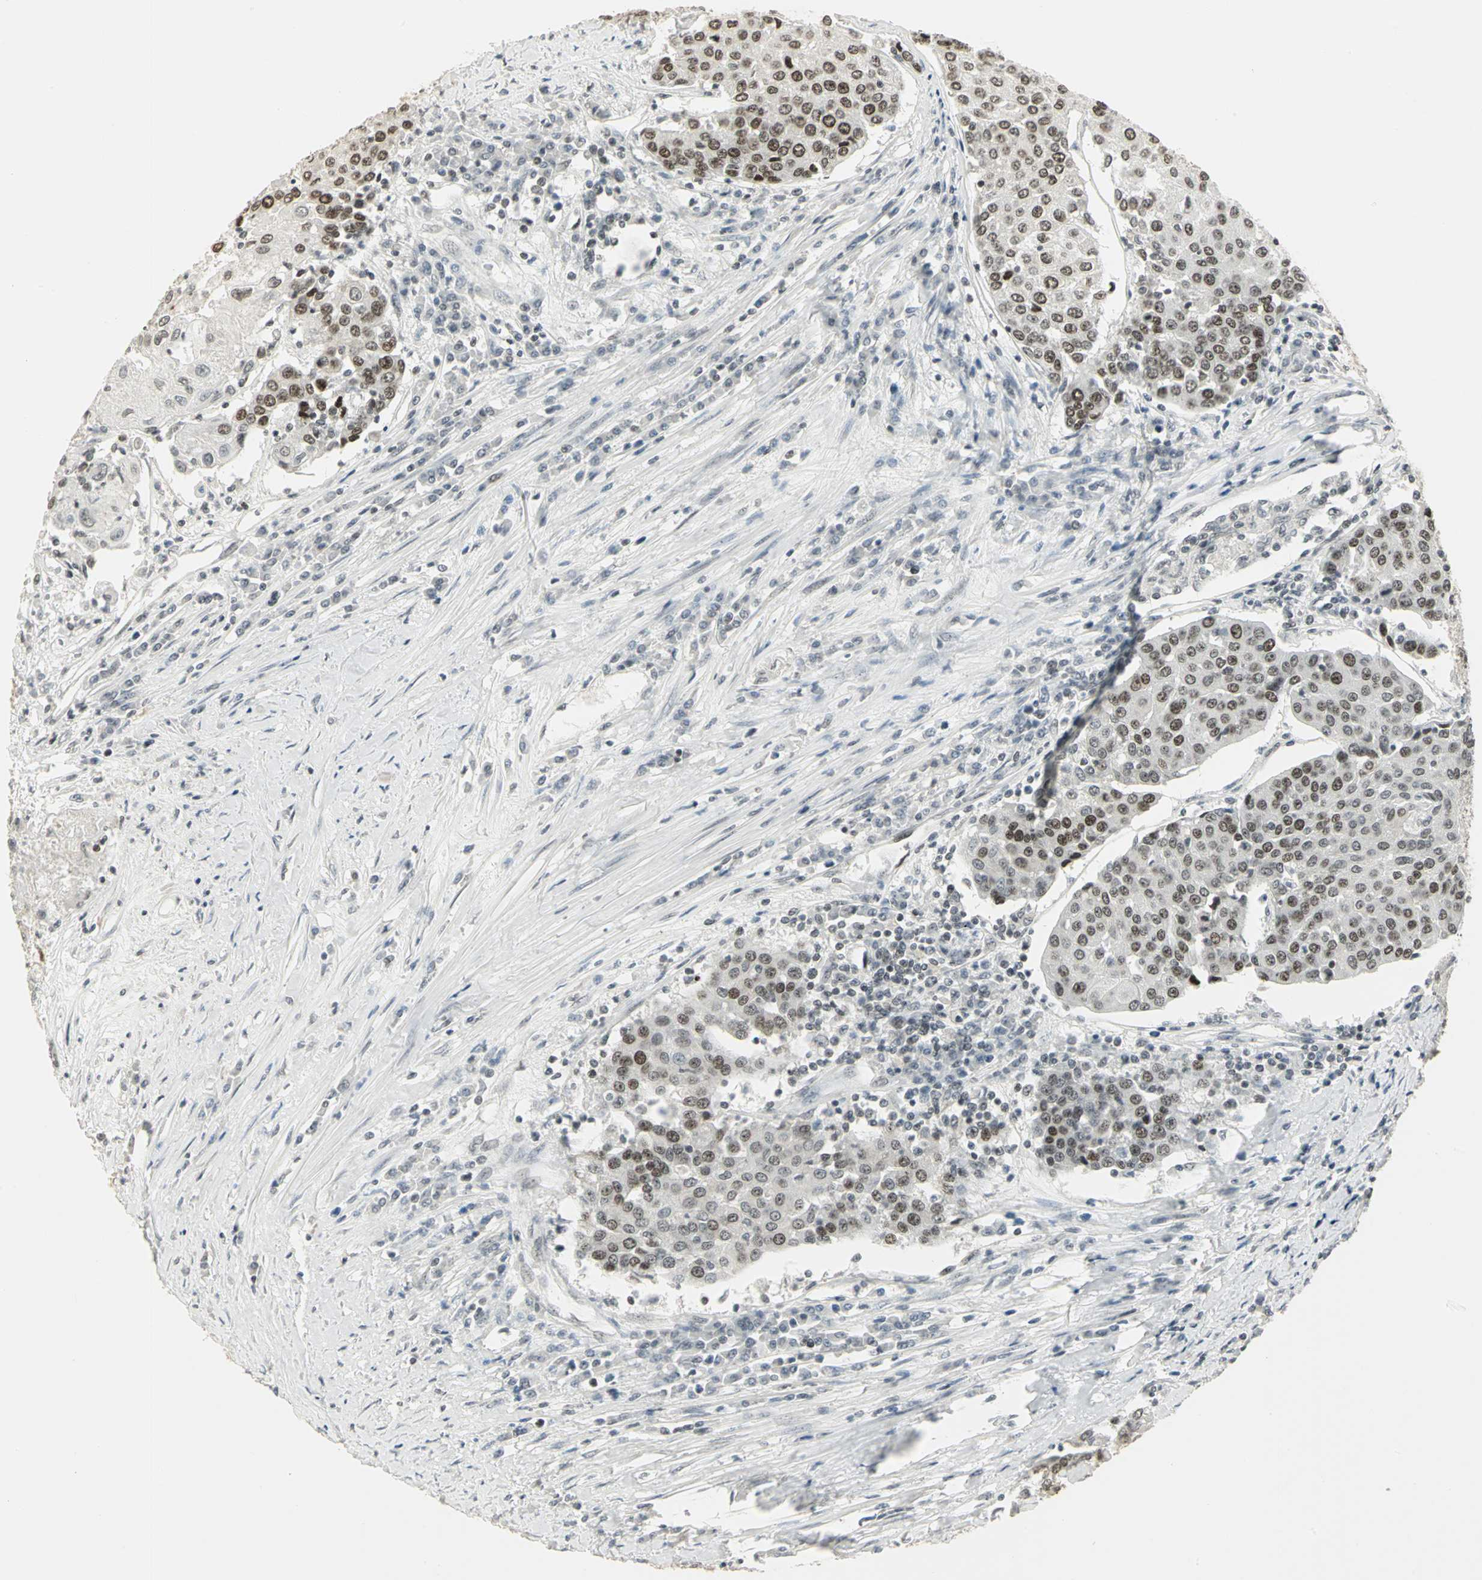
{"staining": {"intensity": "moderate", "quantity": ">75%", "location": "nuclear"}, "tissue": "urothelial cancer", "cell_type": "Tumor cells", "image_type": "cancer", "snomed": [{"axis": "morphology", "description": "Urothelial carcinoma, High grade"}, {"axis": "topography", "description": "Urinary bladder"}], "caption": "Immunohistochemical staining of human urothelial cancer exhibits medium levels of moderate nuclear staining in approximately >75% of tumor cells.", "gene": "CBX3", "patient": {"sex": "female", "age": 85}}